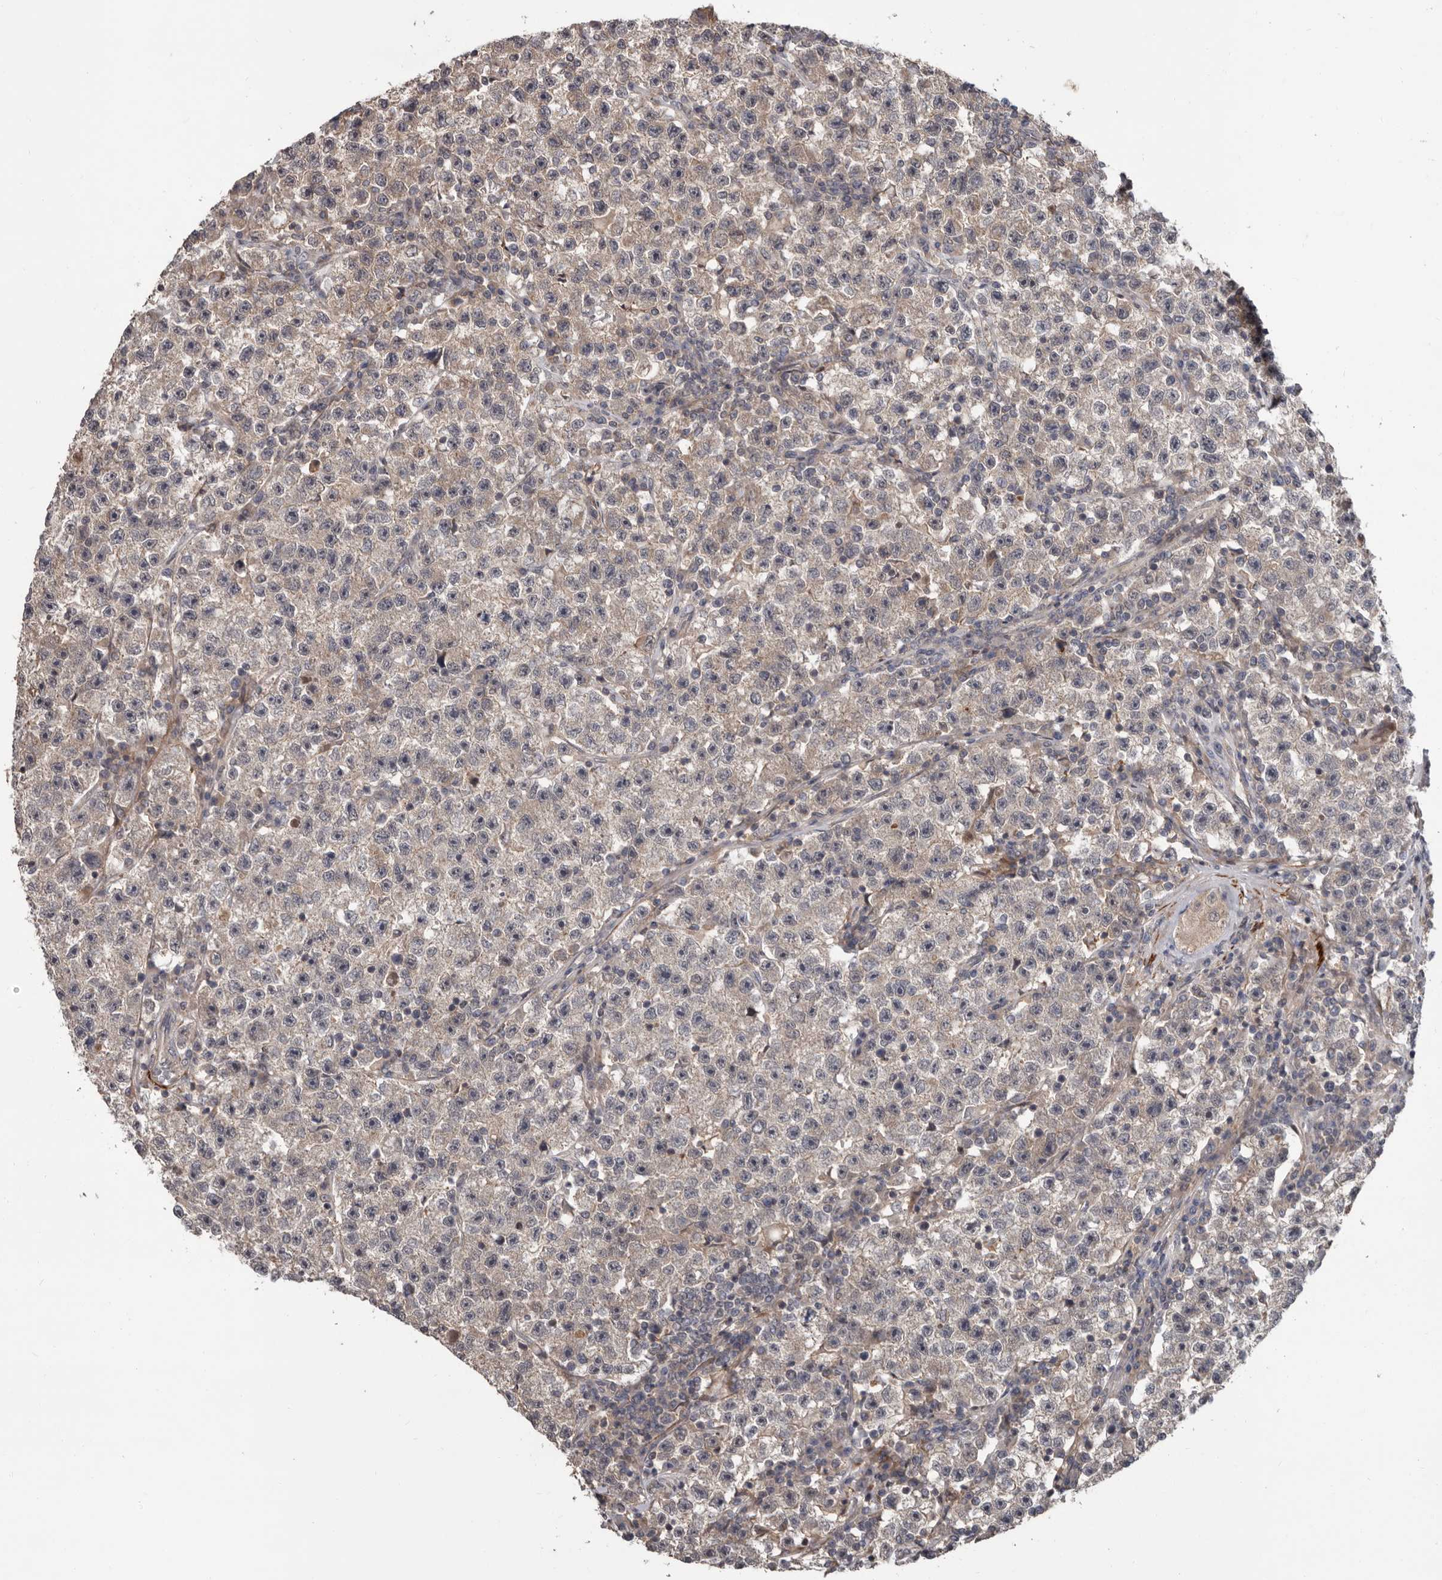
{"staining": {"intensity": "weak", "quantity": "25%-75%", "location": "cytoplasmic/membranous"}, "tissue": "testis cancer", "cell_type": "Tumor cells", "image_type": "cancer", "snomed": [{"axis": "morphology", "description": "Seminoma, NOS"}, {"axis": "topography", "description": "Testis"}], "caption": "DAB immunohistochemical staining of testis cancer (seminoma) demonstrates weak cytoplasmic/membranous protein positivity in approximately 25%-75% of tumor cells. The protein is stained brown, and the nuclei are stained in blue (DAB IHC with brightfield microscopy, high magnification).", "gene": "FGFR4", "patient": {"sex": "male", "age": 22}}